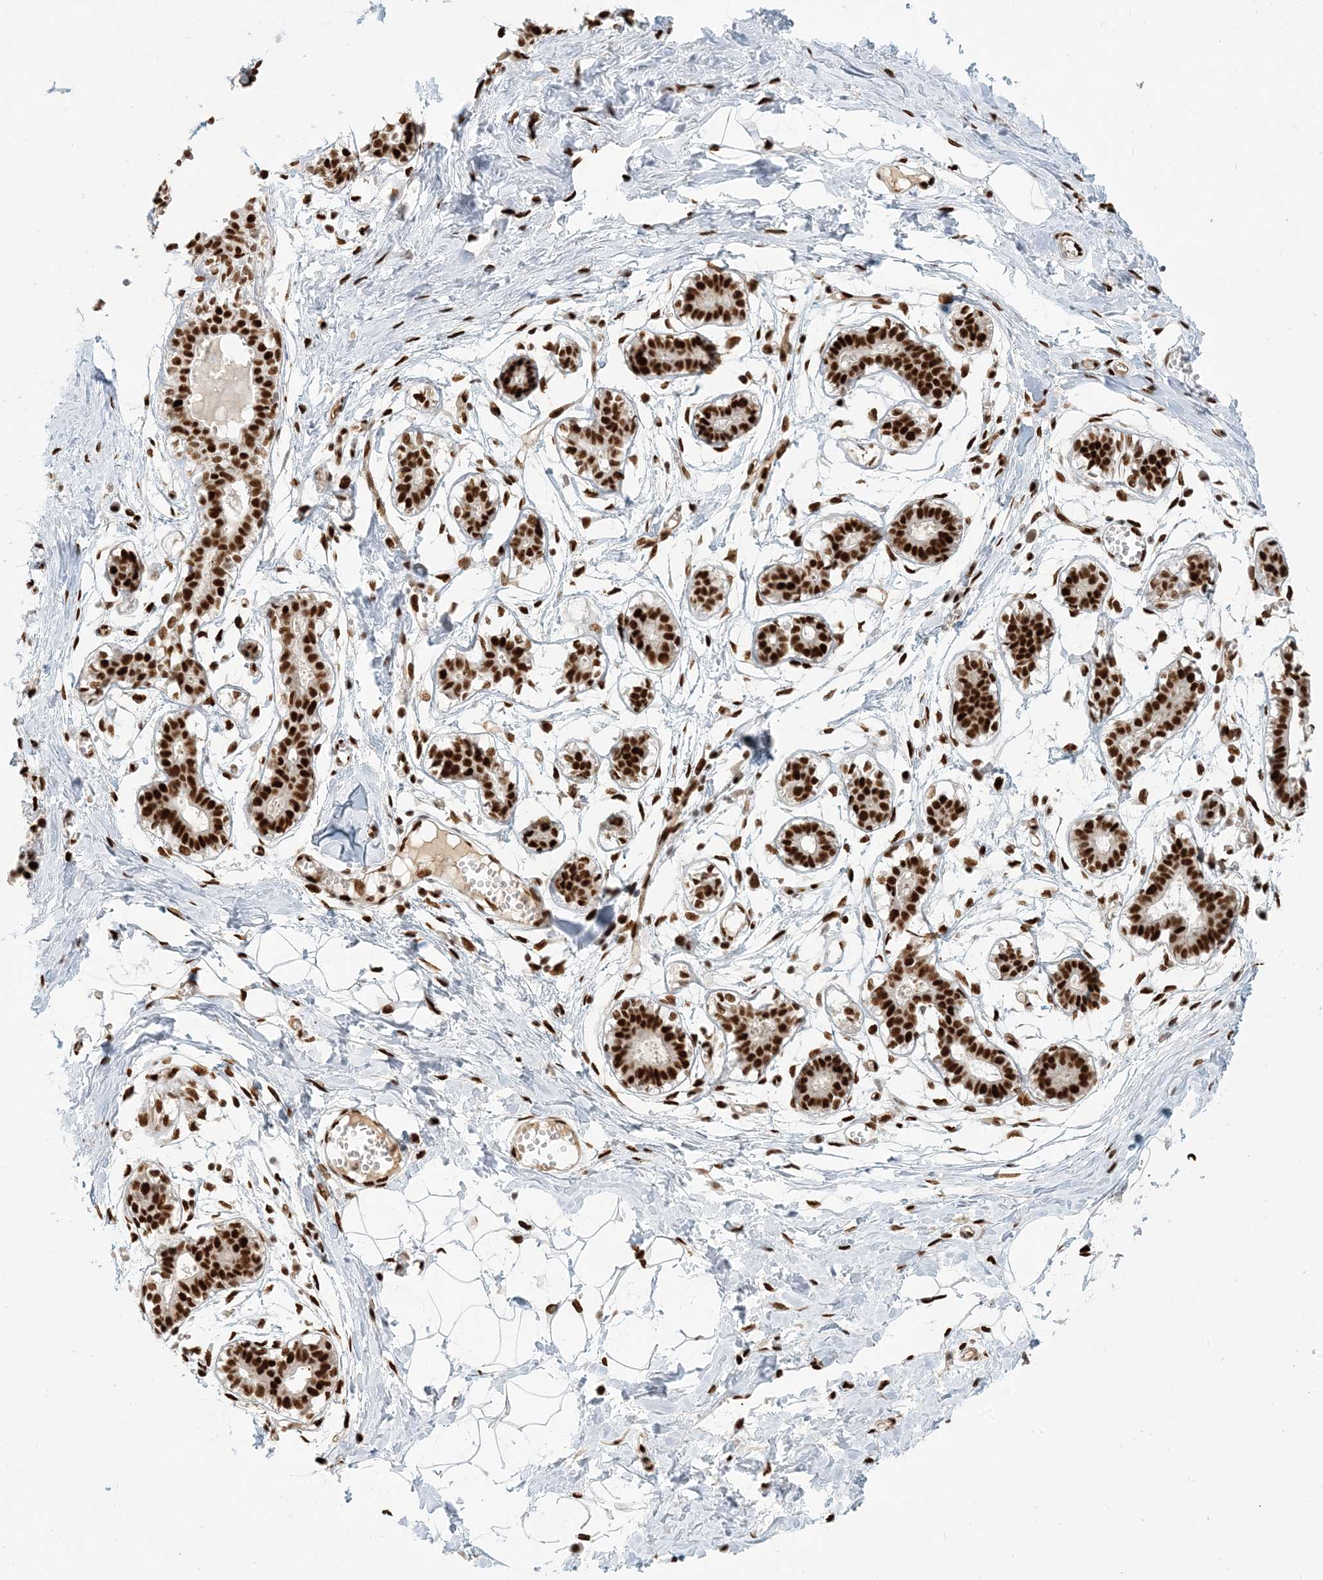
{"staining": {"intensity": "strong", "quantity": ">75%", "location": "nuclear"}, "tissue": "breast", "cell_type": "Adipocytes", "image_type": "normal", "snomed": [{"axis": "morphology", "description": "Normal tissue, NOS"}, {"axis": "topography", "description": "Breast"}], "caption": "Protein staining of benign breast displays strong nuclear expression in about >75% of adipocytes.", "gene": "CKS1B", "patient": {"sex": "female", "age": 27}}